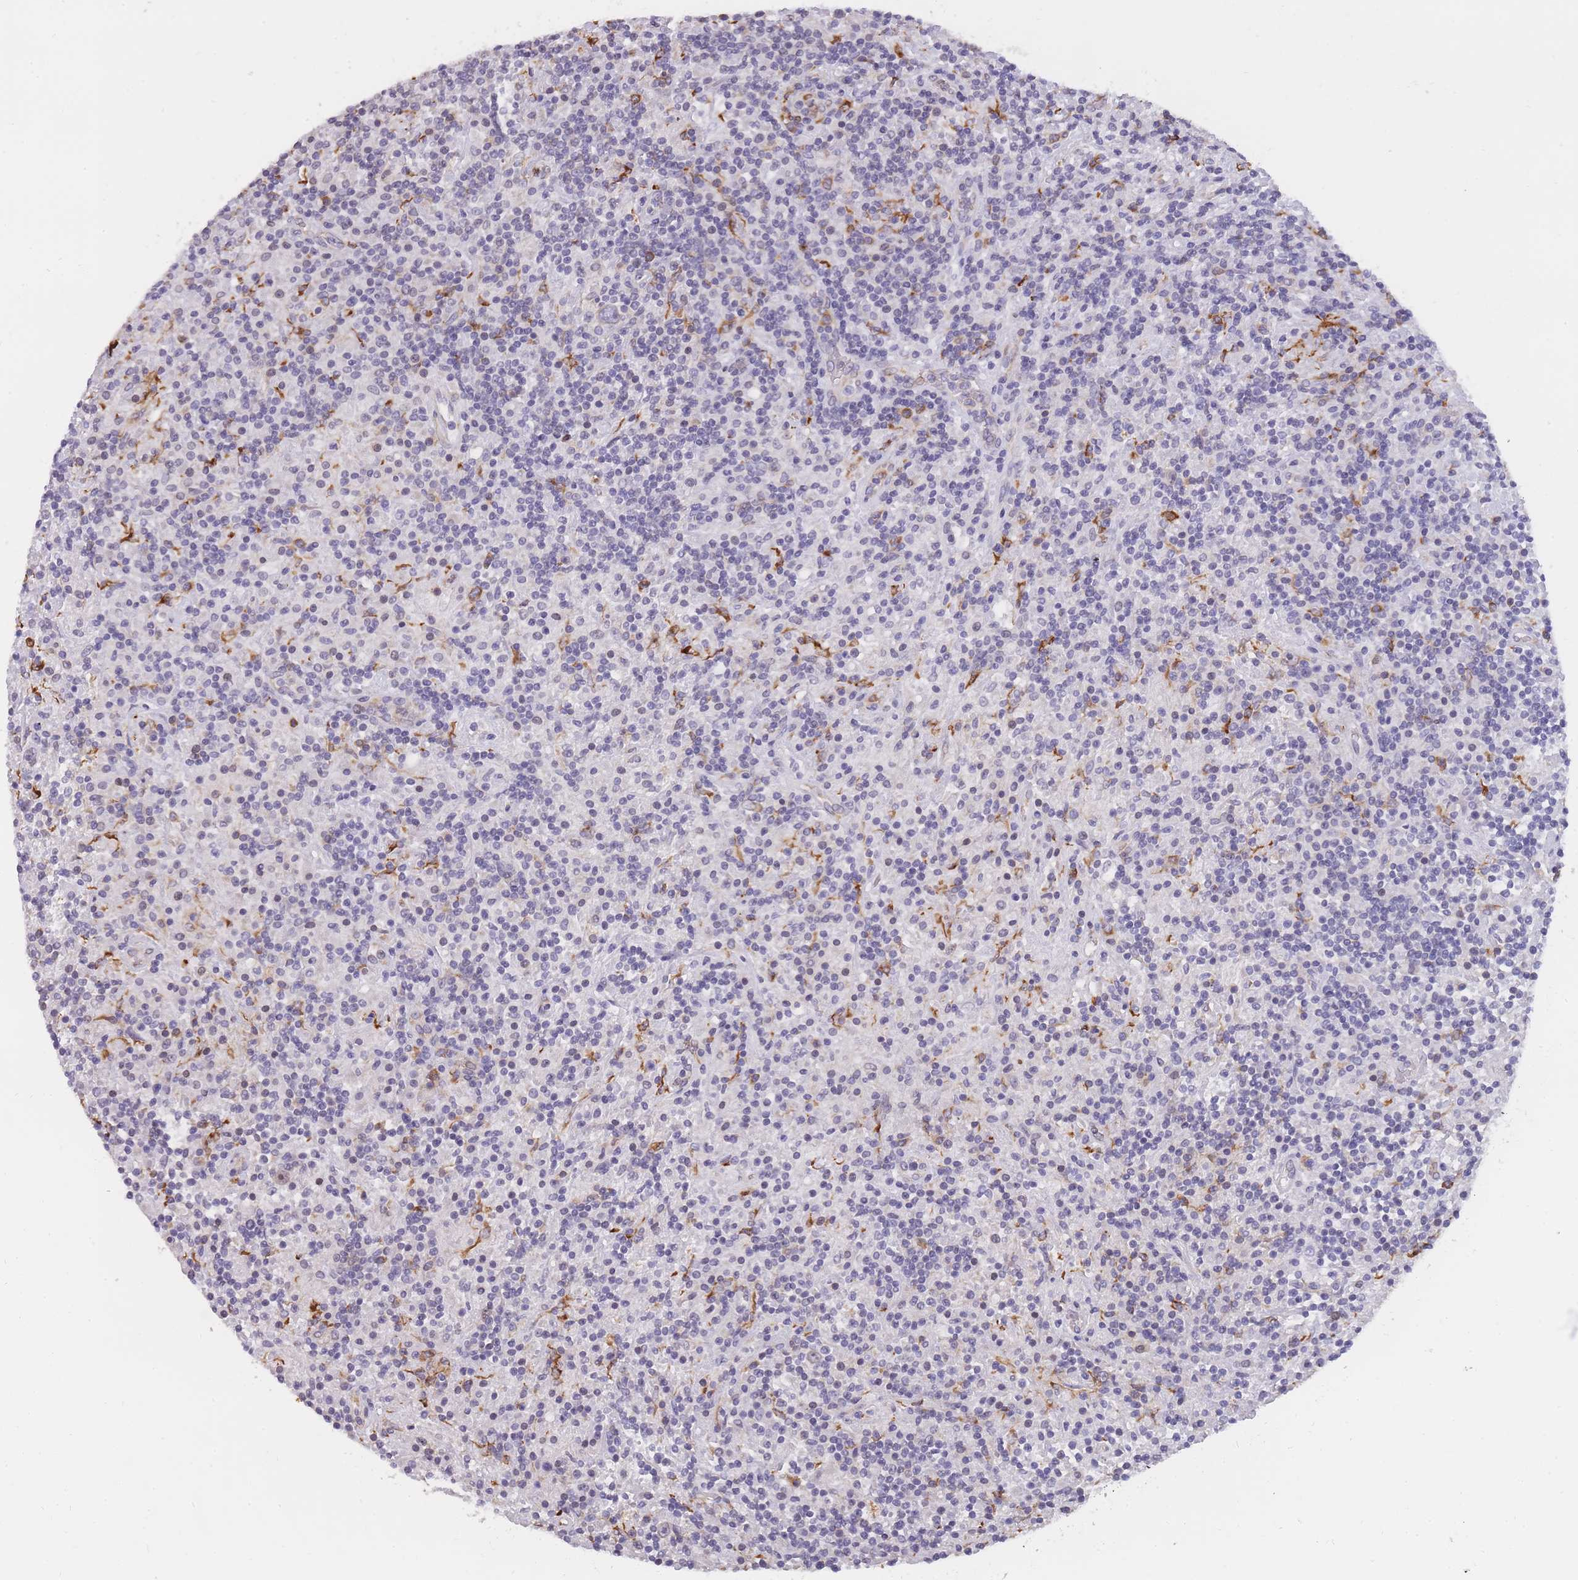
{"staining": {"intensity": "negative", "quantity": "none", "location": "none"}, "tissue": "lymphoma", "cell_type": "Tumor cells", "image_type": "cancer", "snomed": [{"axis": "morphology", "description": "Hodgkin's disease, NOS"}, {"axis": "topography", "description": "Lymph node"}], "caption": "A high-resolution micrograph shows immunohistochemistry staining of Hodgkin's disease, which demonstrates no significant positivity in tumor cells.", "gene": "ZNF662", "patient": {"sex": "male", "age": 70}}